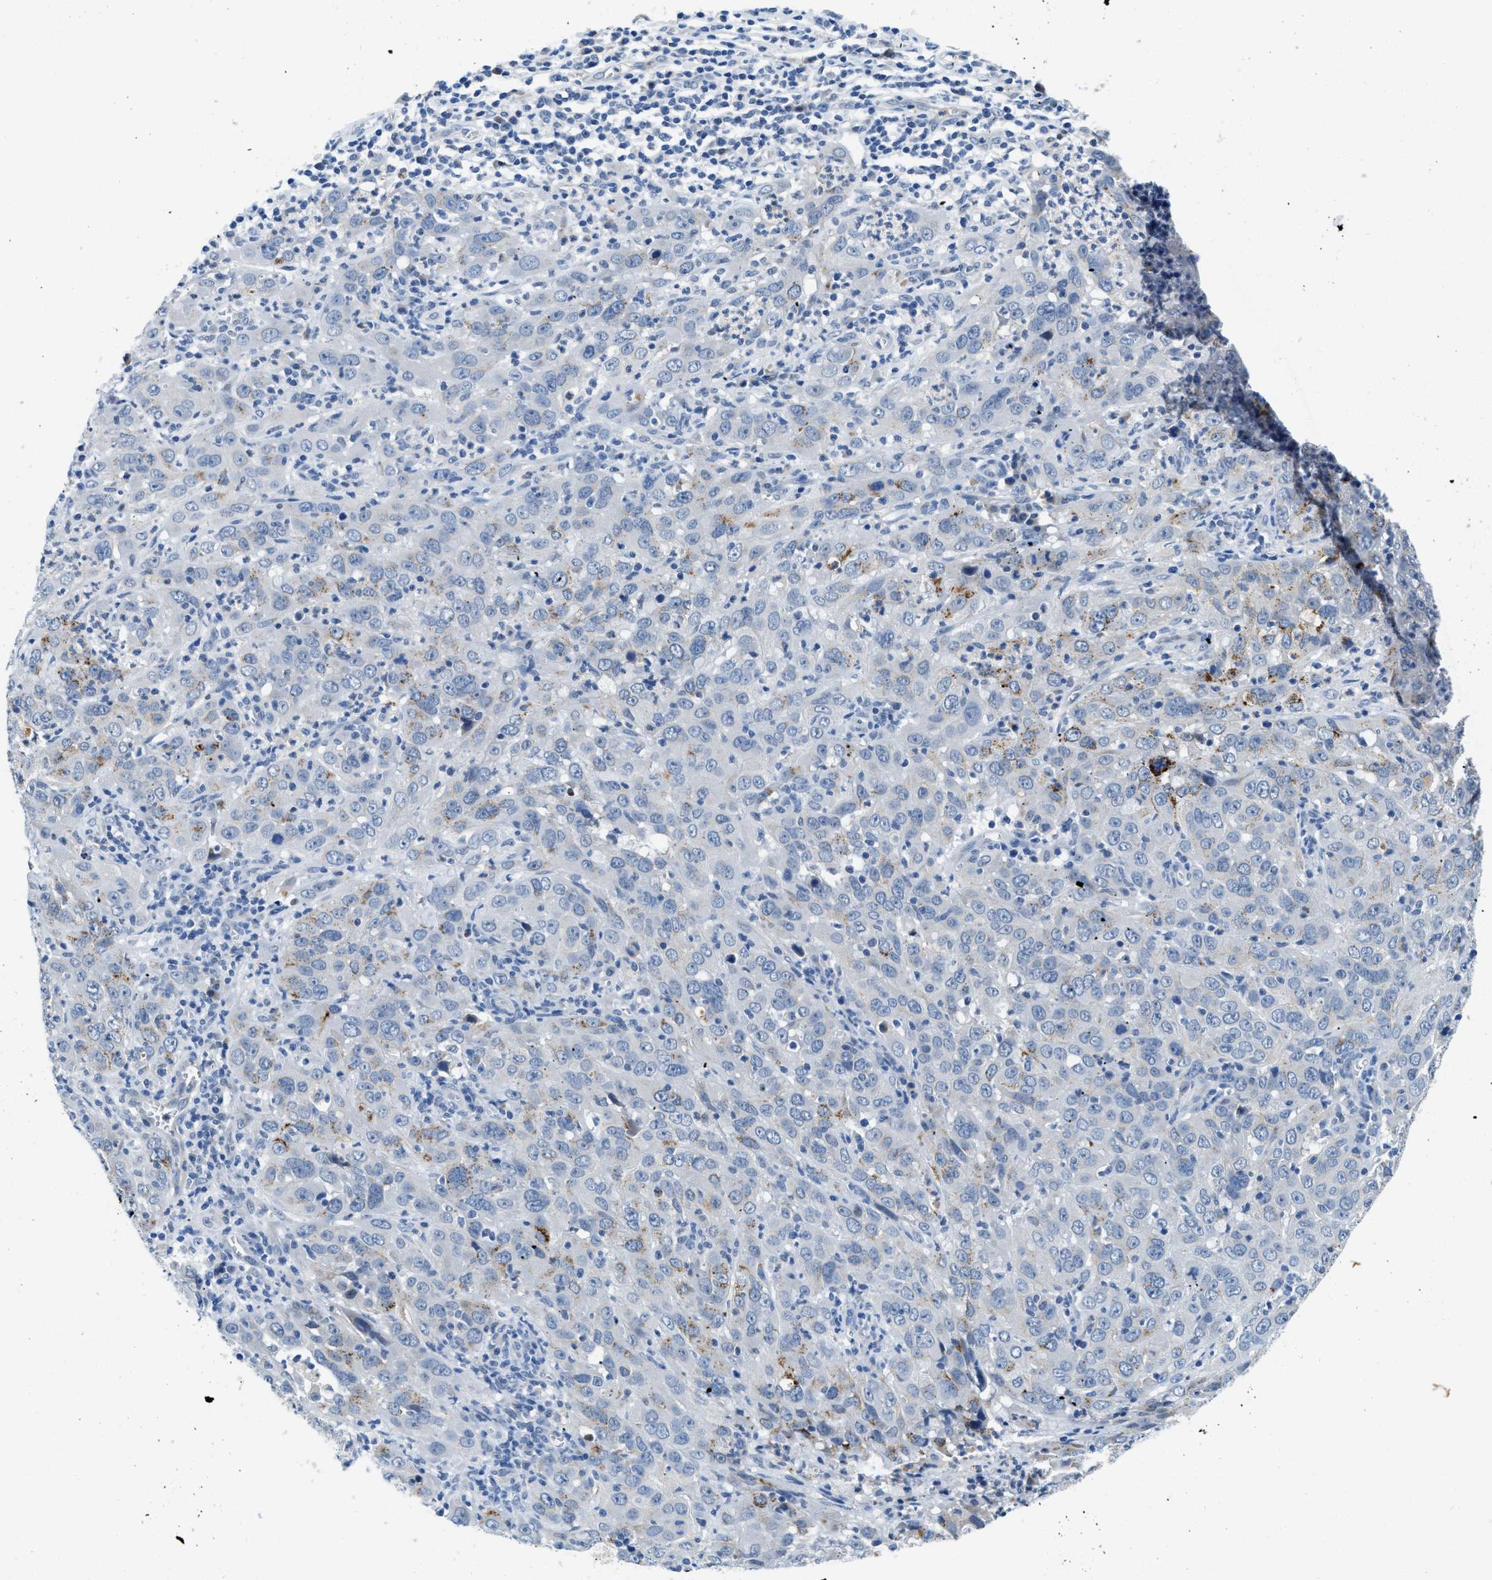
{"staining": {"intensity": "moderate", "quantity": "<25%", "location": "cytoplasmic/membranous"}, "tissue": "cervical cancer", "cell_type": "Tumor cells", "image_type": "cancer", "snomed": [{"axis": "morphology", "description": "Squamous cell carcinoma, NOS"}, {"axis": "topography", "description": "Cervix"}], "caption": "Moderate cytoplasmic/membranous protein expression is appreciated in approximately <25% of tumor cells in cervical cancer. Using DAB (brown) and hematoxylin (blue) stains, captured at high magnification using brightfield microscopy.", "gene": "TSPAN3", "patient": {"sex": "female", "age": 32}}